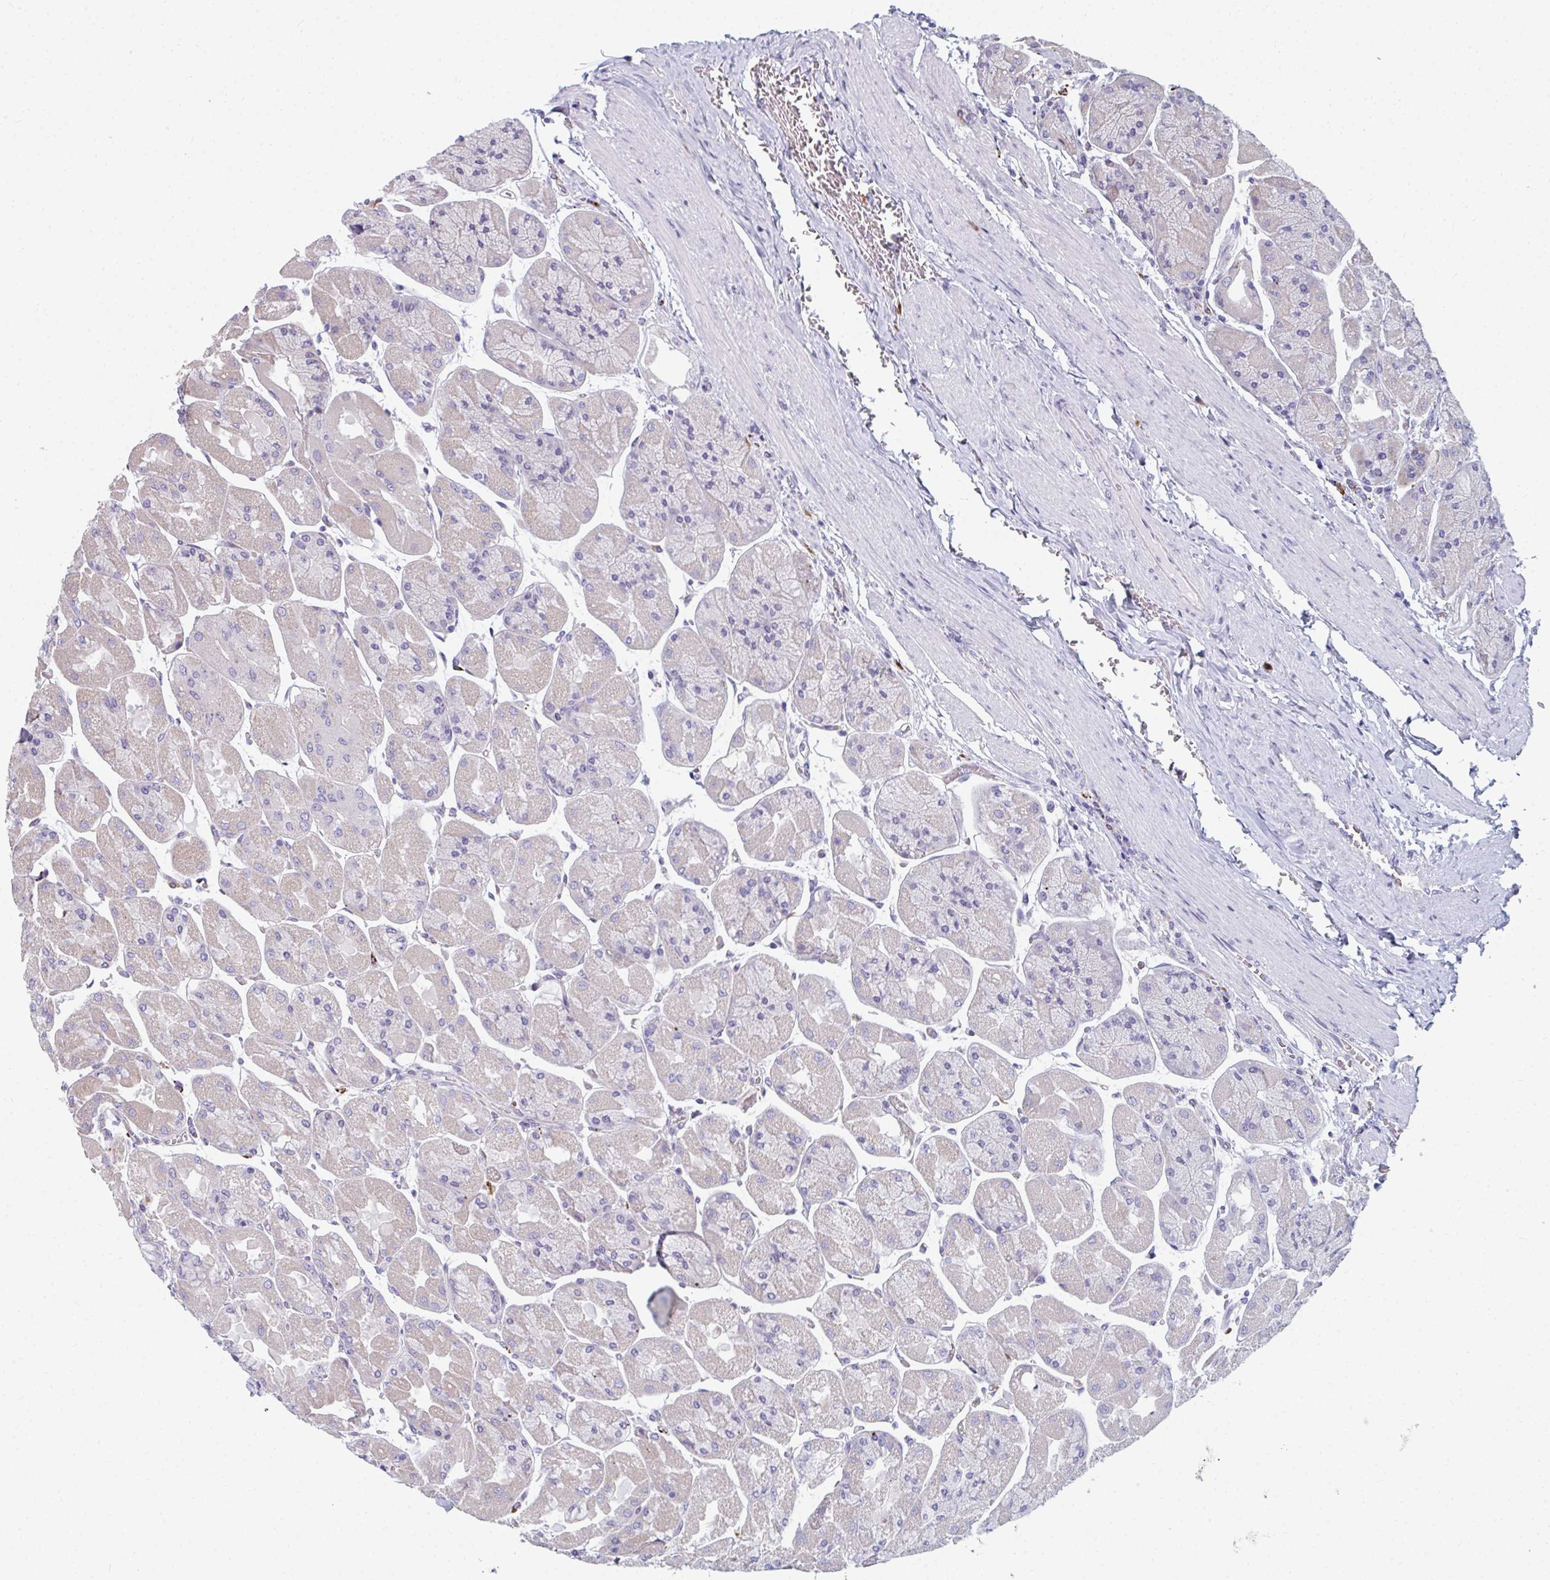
{"staining": {"intensity": "moderate", "quantity": "25%-75%", "location": "cytoplasmic/membranous"}, "tissue": "stomach", "cell_type": "Glandular cells", "image_type": "normal", "snomed": [{"axis": "morphology", "description": "Normal tissue, NOS"}, {"axis": "topography", "description": "Stomach"}], "caption": "Protein expression analysis of normal stomach reveals moderate cytoplasmic/membranous expression in approximately 25%-75% of glandular cells. (DAB IHC with brightfield microscopy, high magnification).", "gene": "EIF1AD", "patient": {"sex": "female", "age": 61}}